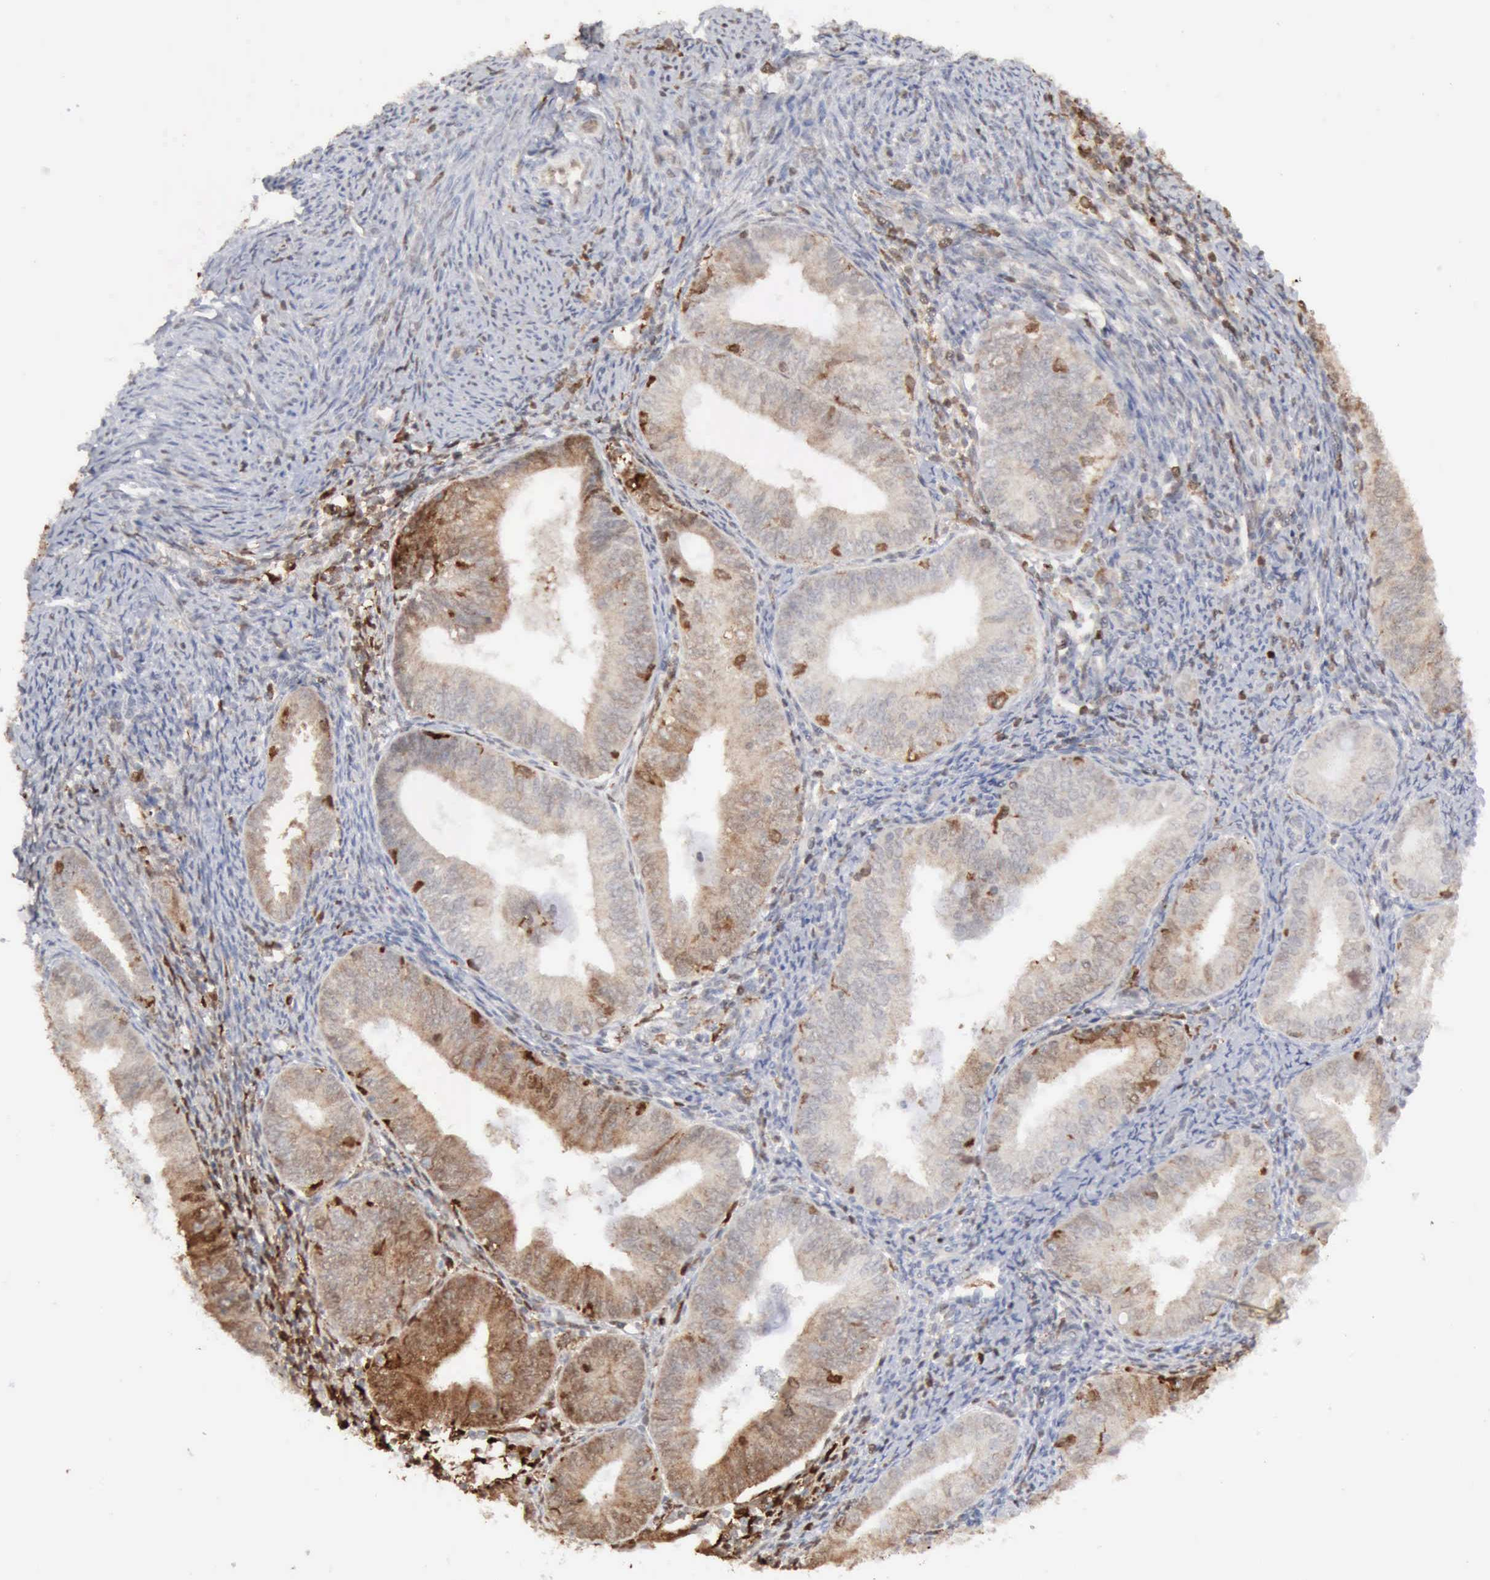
{"staining": {"intensity": "weak", "quantity": "25%-75%", "location": "cytoplasmic/membranous"}, "tissue": "endometrial cancer", "cell_type": "Tumor cells", "image_type": "cancer", "snomed": [{"axis": "morphology", "description": "Adenocarcinoma, NOS"}, {"axis": "topography", "description": "Endometrium"}], "caption": "Tumor cells display low levels of weak cytoplasmic/membranous expression in approximately 25%-75% of cells in endometrial cancer (adenocarcinoma). Nuclei are stained in blue.", "gene": "STAT1", "patient": {"sex": "female", "age": 55}}